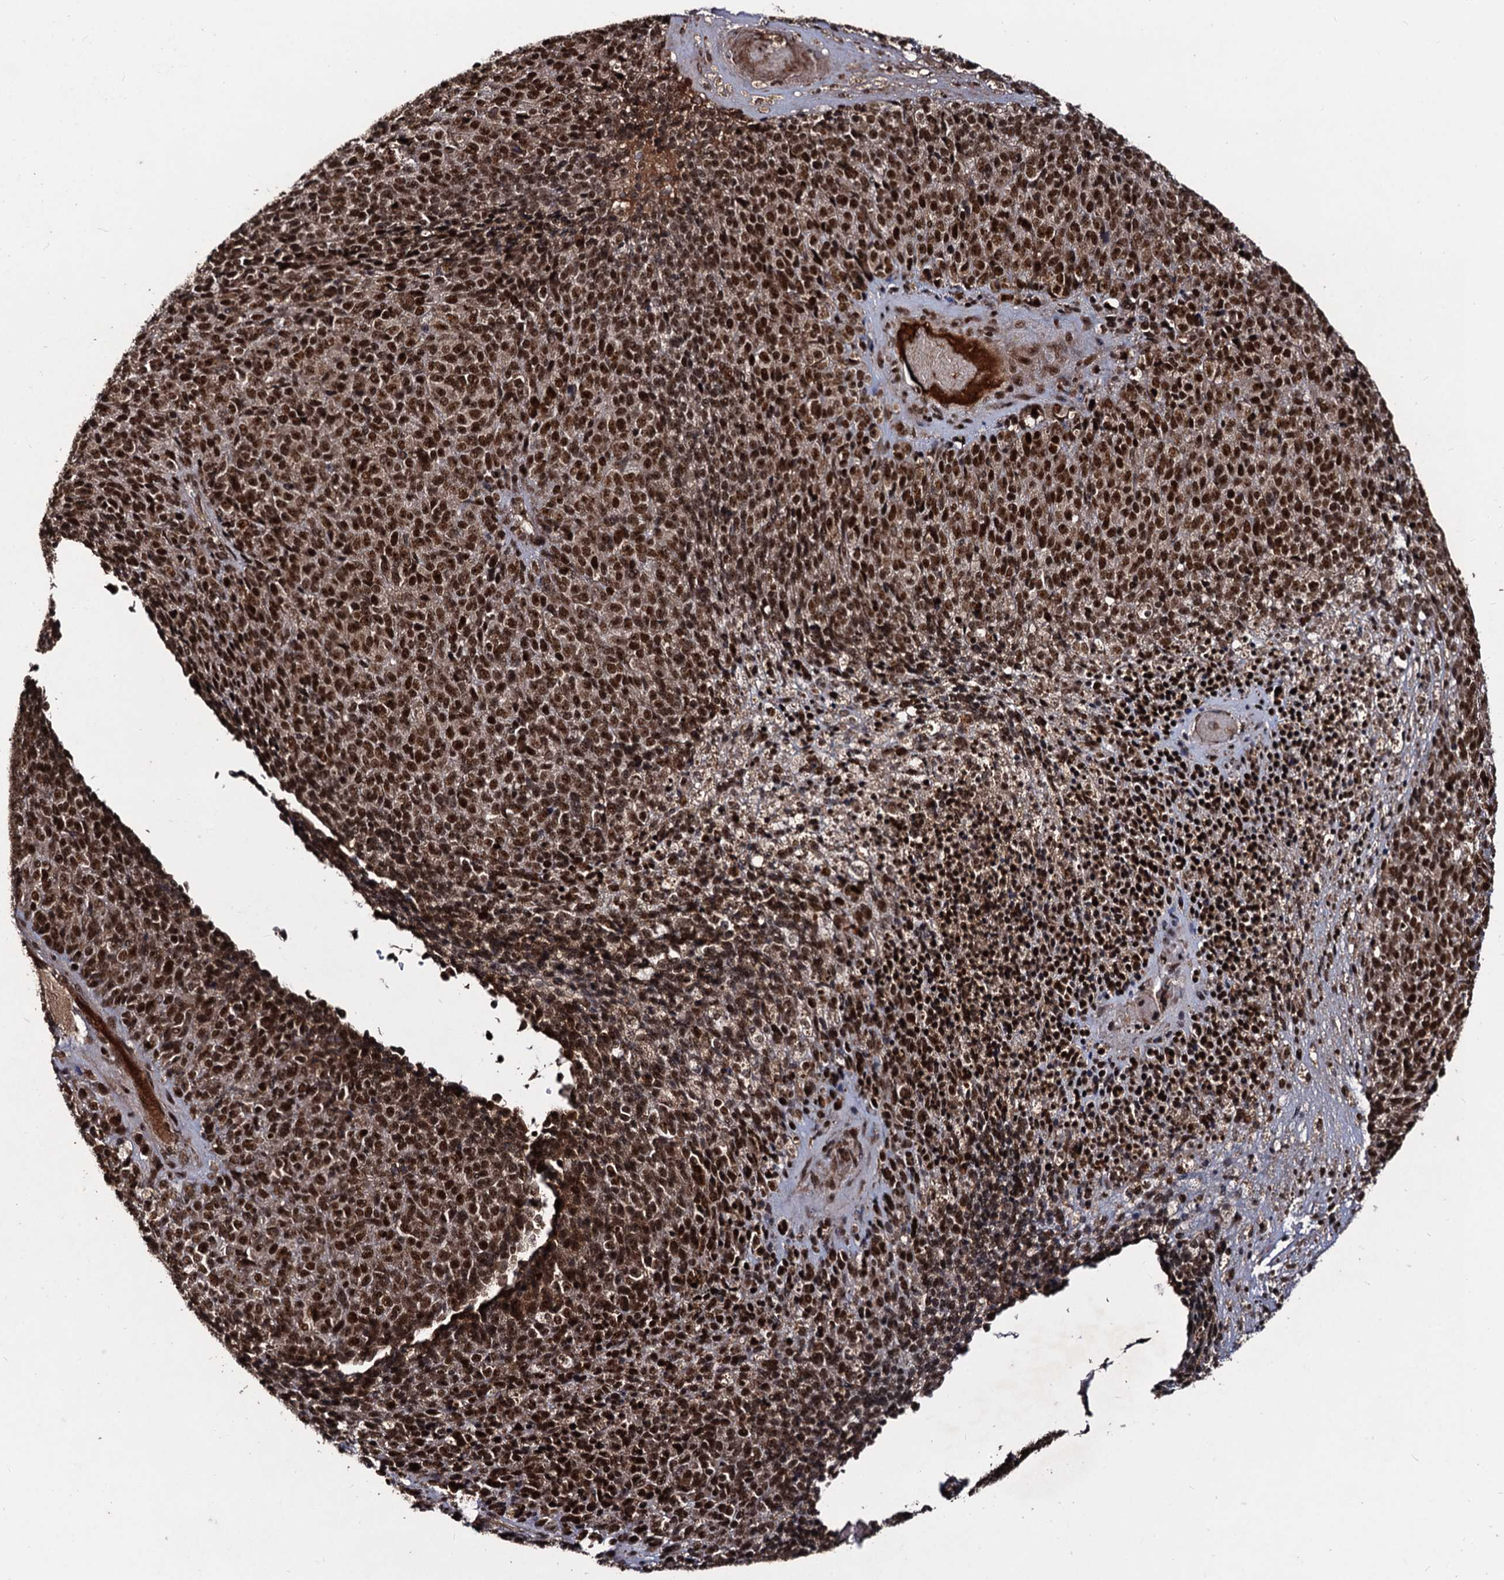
{"staining": {"intensity": "strong", "quantity": ">75%", "location": "nuclear"}, "tissue": "melanoma", "cell_type": "Tumor cells", "image_type": "cancer", "snomed": [{"axis": "morphology", "description": "Malignant melanoma, Metastatic site"}, {"axis": "topography", "description": "Brain"}], "caption": "Protein staining of melanoma tissue shows strong nuclear expression in about >75% of tumor cells. Using DAB (3,3'-diaminobenzidine) (brown) and hematoxylin (blue) stains, captured at high magnification using brightfield microscopy.", "gene": "SFSWAP", "patient": {"sex": "female", "age": 56}}